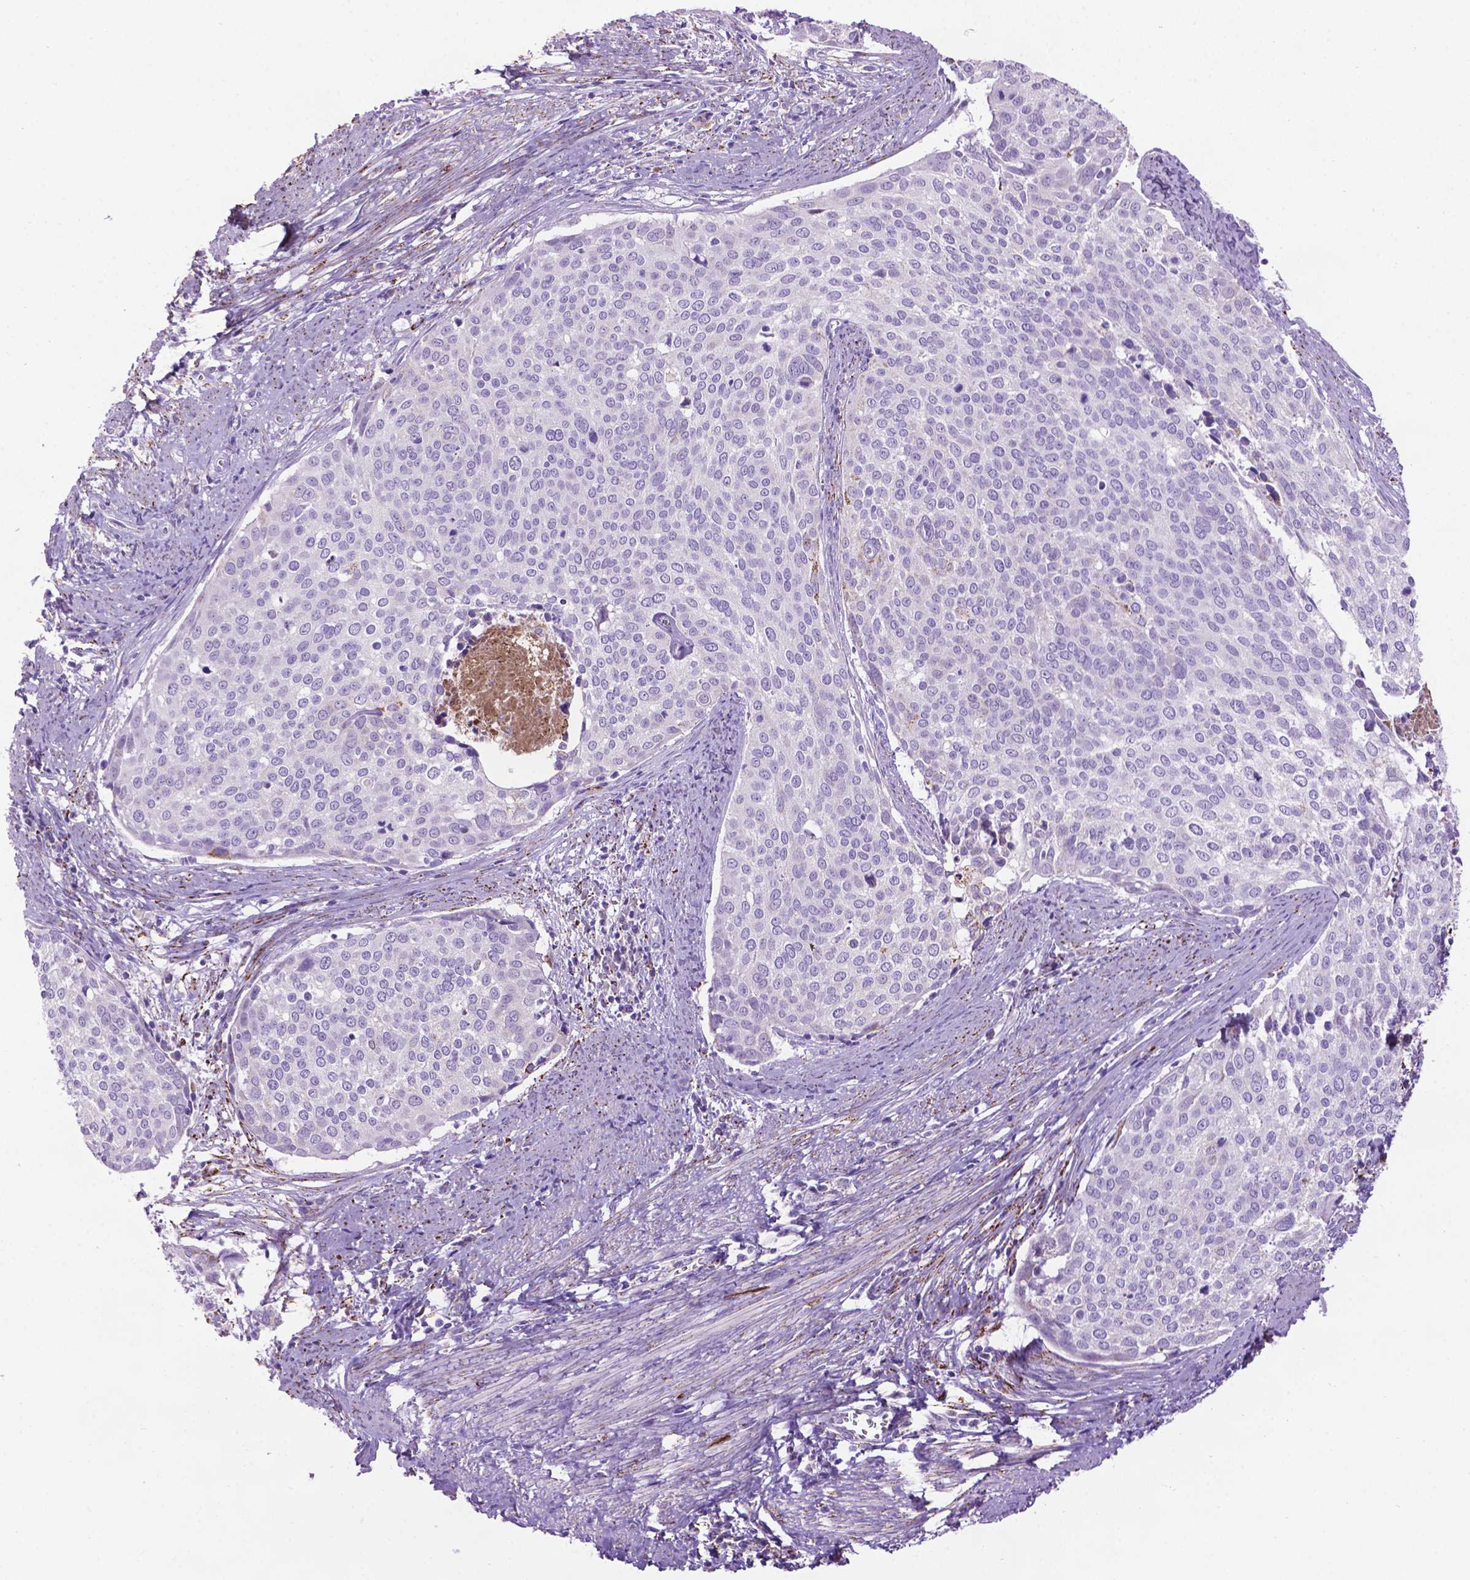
{"staining": {"intensity": "negative", "quantity": "none", "location": "none"}, "tissue": "cervical cancer", "cell_type": "Tumor cells", "image_type": "cancer", "snomed": [{"axis": "morphology", "description": "Squamous cell carcinoma, NOS"}, {"axis": "topography", "description": "Cervix"}], "caption": "IHC histopathology image of human cervical cancer (squamous cell carcinoma) stained for a protein (brown), which demonstrates no positivity in tumor cells.", "gene": "TMEM132E", "patient": {"sex": "female", "age": 39}}